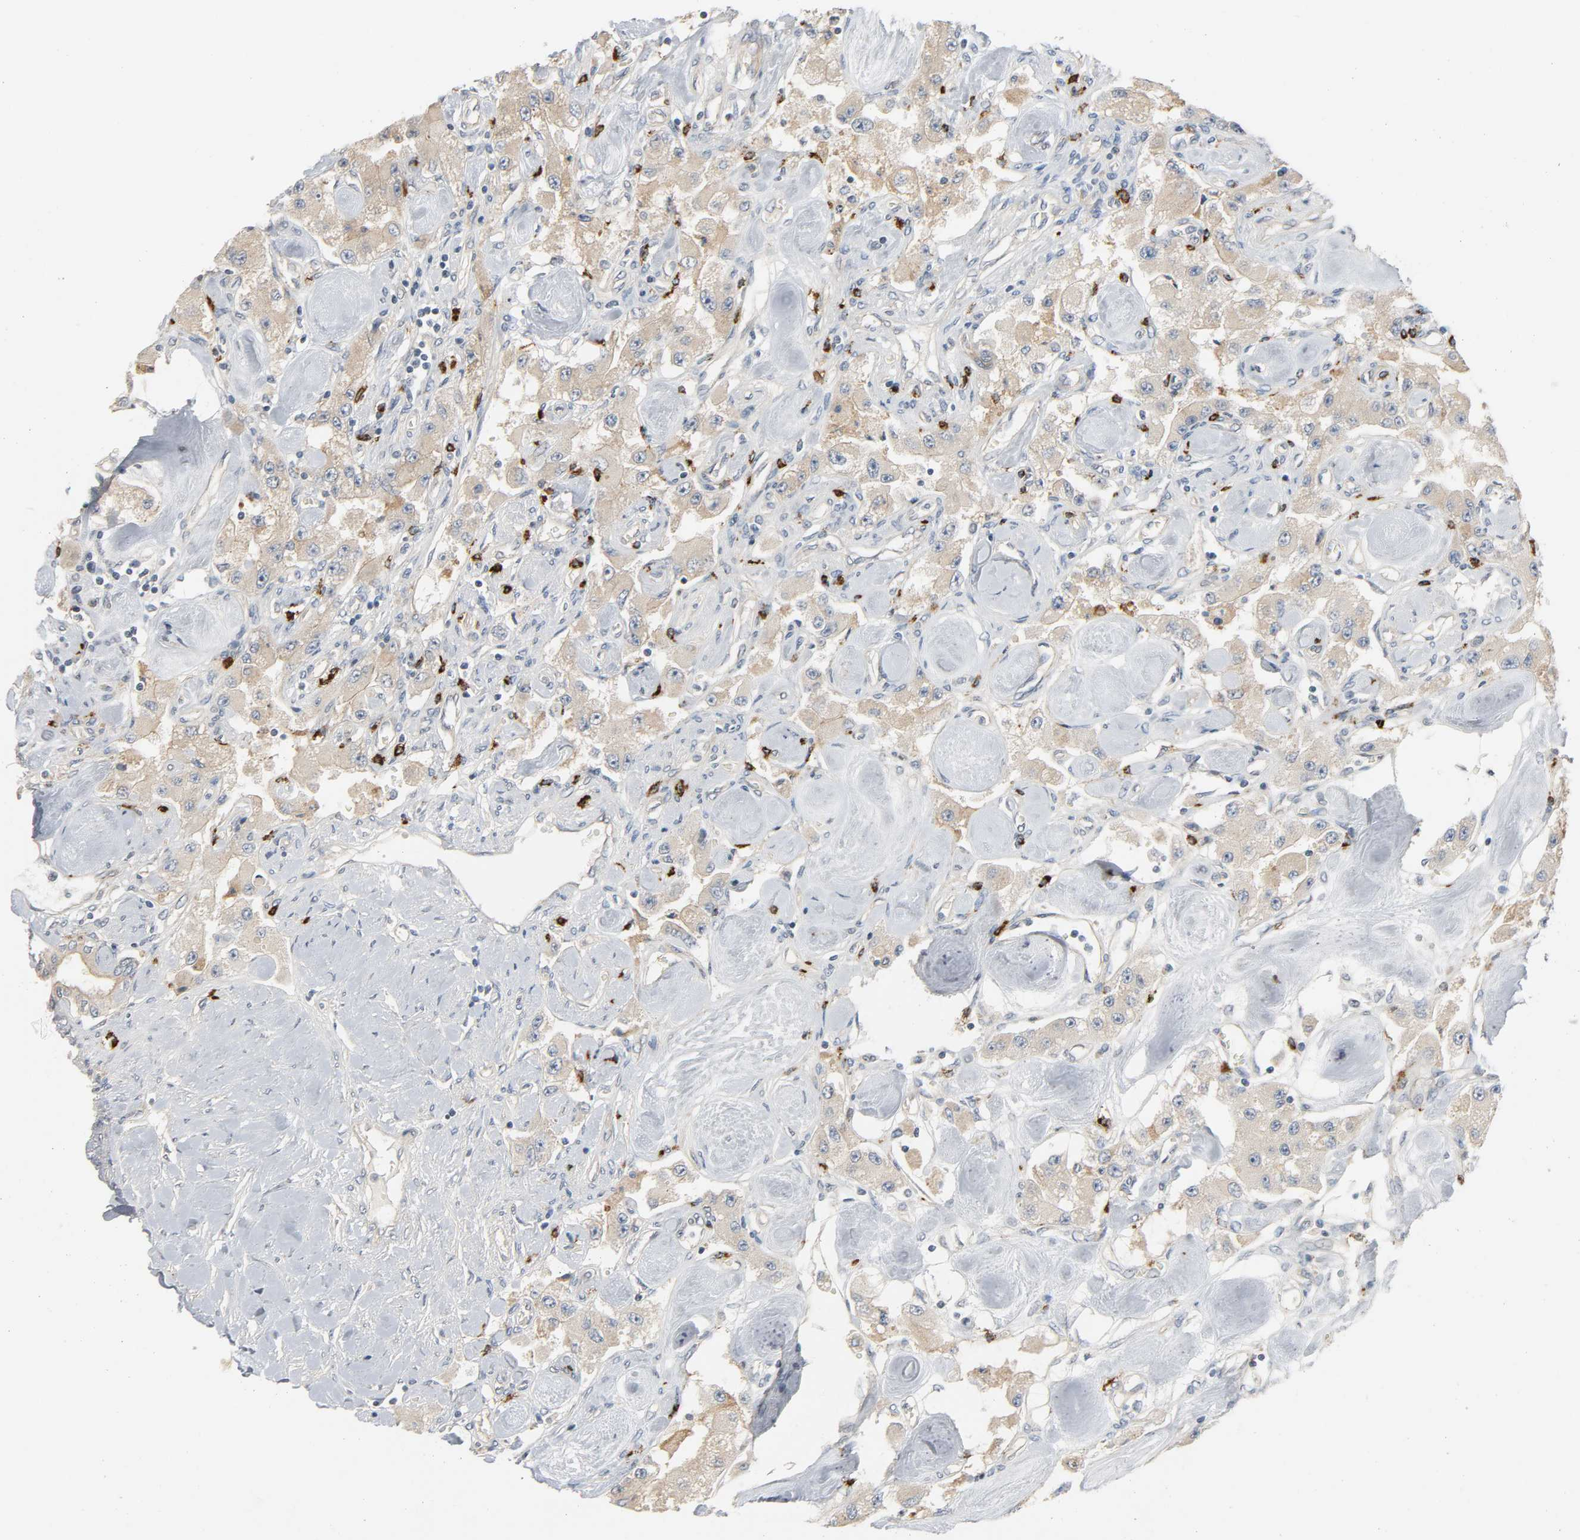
{"staining": {"intensity": "weak", "quantity": ">75%", "location": "cytoplasmic/membranous"}, "tissue": "carcinoid", "cell_type": "Tumor cells", "image_type": "cancer", "snomed": [{"axis": "morphology", "description": "Carcinoid, malignant, NOS"}, {"axis": "topography", "description": "Pancreas"}], "caption": "This photomicrograph shows immunohistochemistry staining of human carcinoid (malignant), with low weak cytoplasmic/membranous expression in approximately >75% of tumor cells.", "gene": "LIMCH1", "patient": {"sex": "male", "age": 41}}